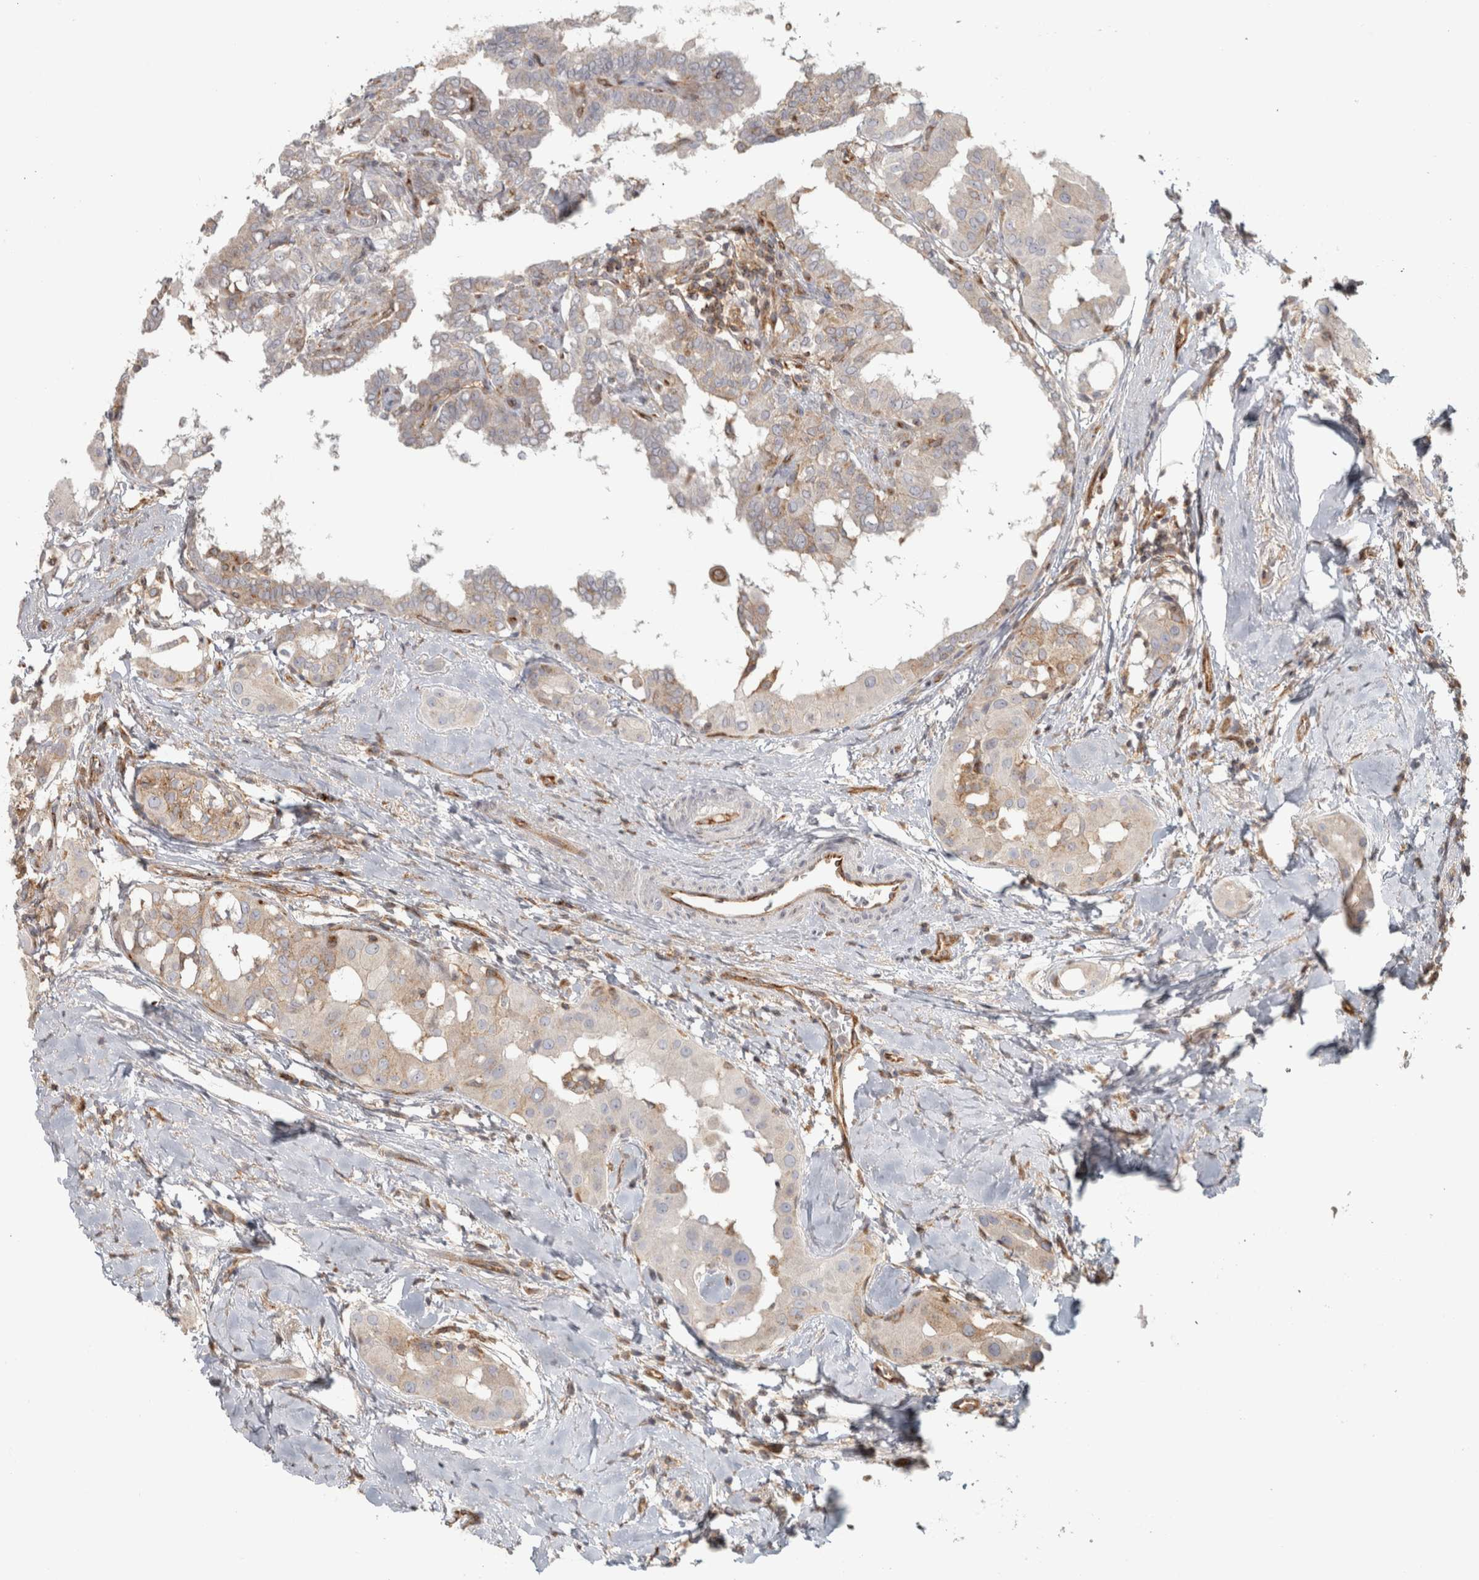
{"staining": {"intensity": "weak", "quantity": "25%-75%", "location": "cytoplasmic/membranous"}, "tissue": "thyroid cancer", "cell_type": "Tumor cells", "image_type": "cancer", "snomed": [{"axis": "morphology", "description": "Papillary adenocarcinoma, NOS"}, {"axis": "topography", "description": "Thyroid gland"}], "caption": "Weak cytoplasmic/membranous positivity is appreciated in approximately 25%-75% of tumor cells in thyroid papillary adenocarcinoma. (Stains: DAB (3,3'-diaminobenzidine) in brown, nuclei in blue, Microscopy: brightfield microscopy at high magnification).", "gene": "HLA-E", "patient": {"sex": "male", "age": 33}}